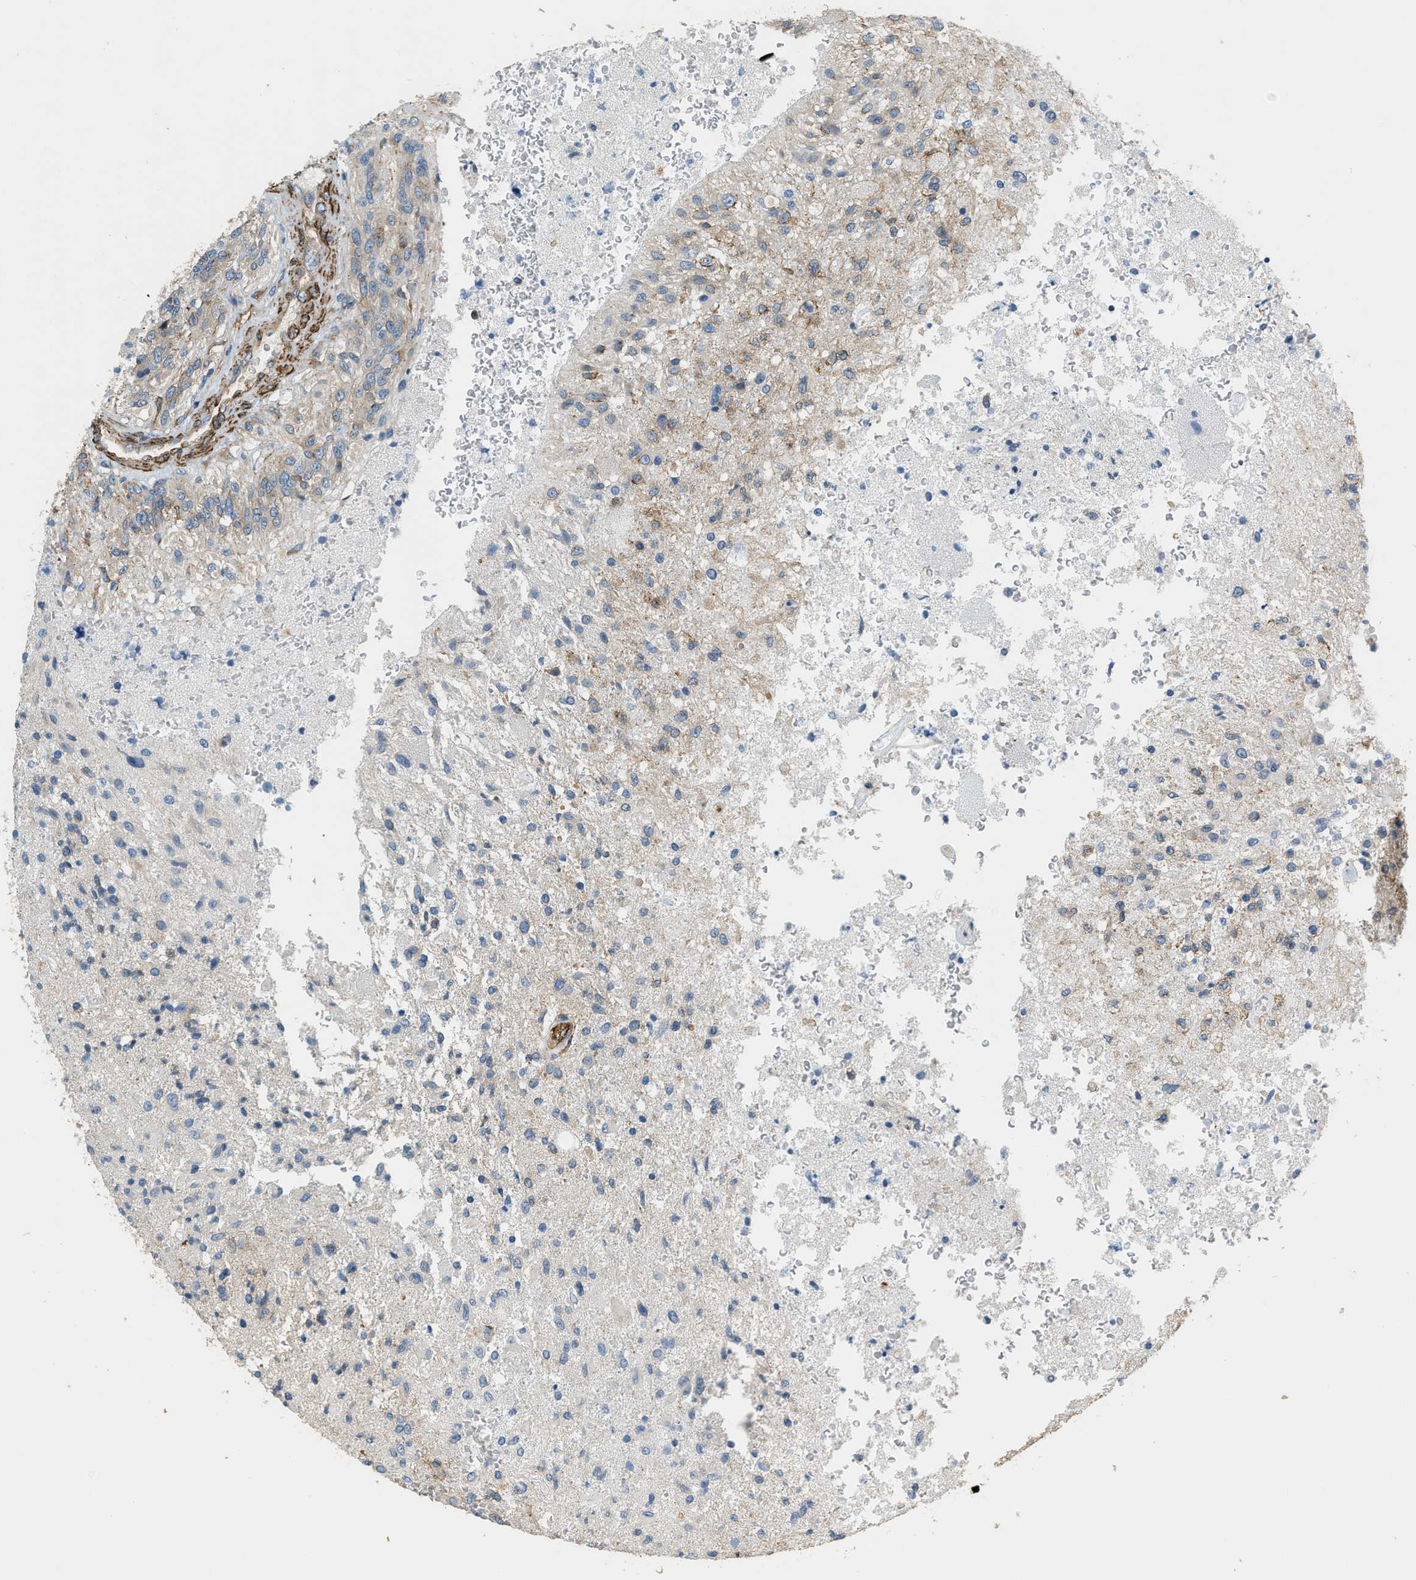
{"staining": {"intensity": "moderate", "quantity": "<25%", "location": "cytoplasmic/membranous"}, "tissue": "glioma", "cell_type": "Tumor cells", "image_type": "cancer", "snomed": [{"axis": "morphology", "description": "Normal tissue, NOS"}, {"axis": "morphology", "description": "Glioma, malignant, High grade"}, {"axis": "topography", "description": "Cerebral cortex"}], "caption": "Malignant glioma (high-grade) stained for a protein shows moderate cytoplasmic/membranous positivity in tumor cells. Immunohistochemistry (ihc) stains the protein in brown and the nuclei are stained blue.", "gene": "TMEM43", "patient": {"sex": "male", "age": 77}}